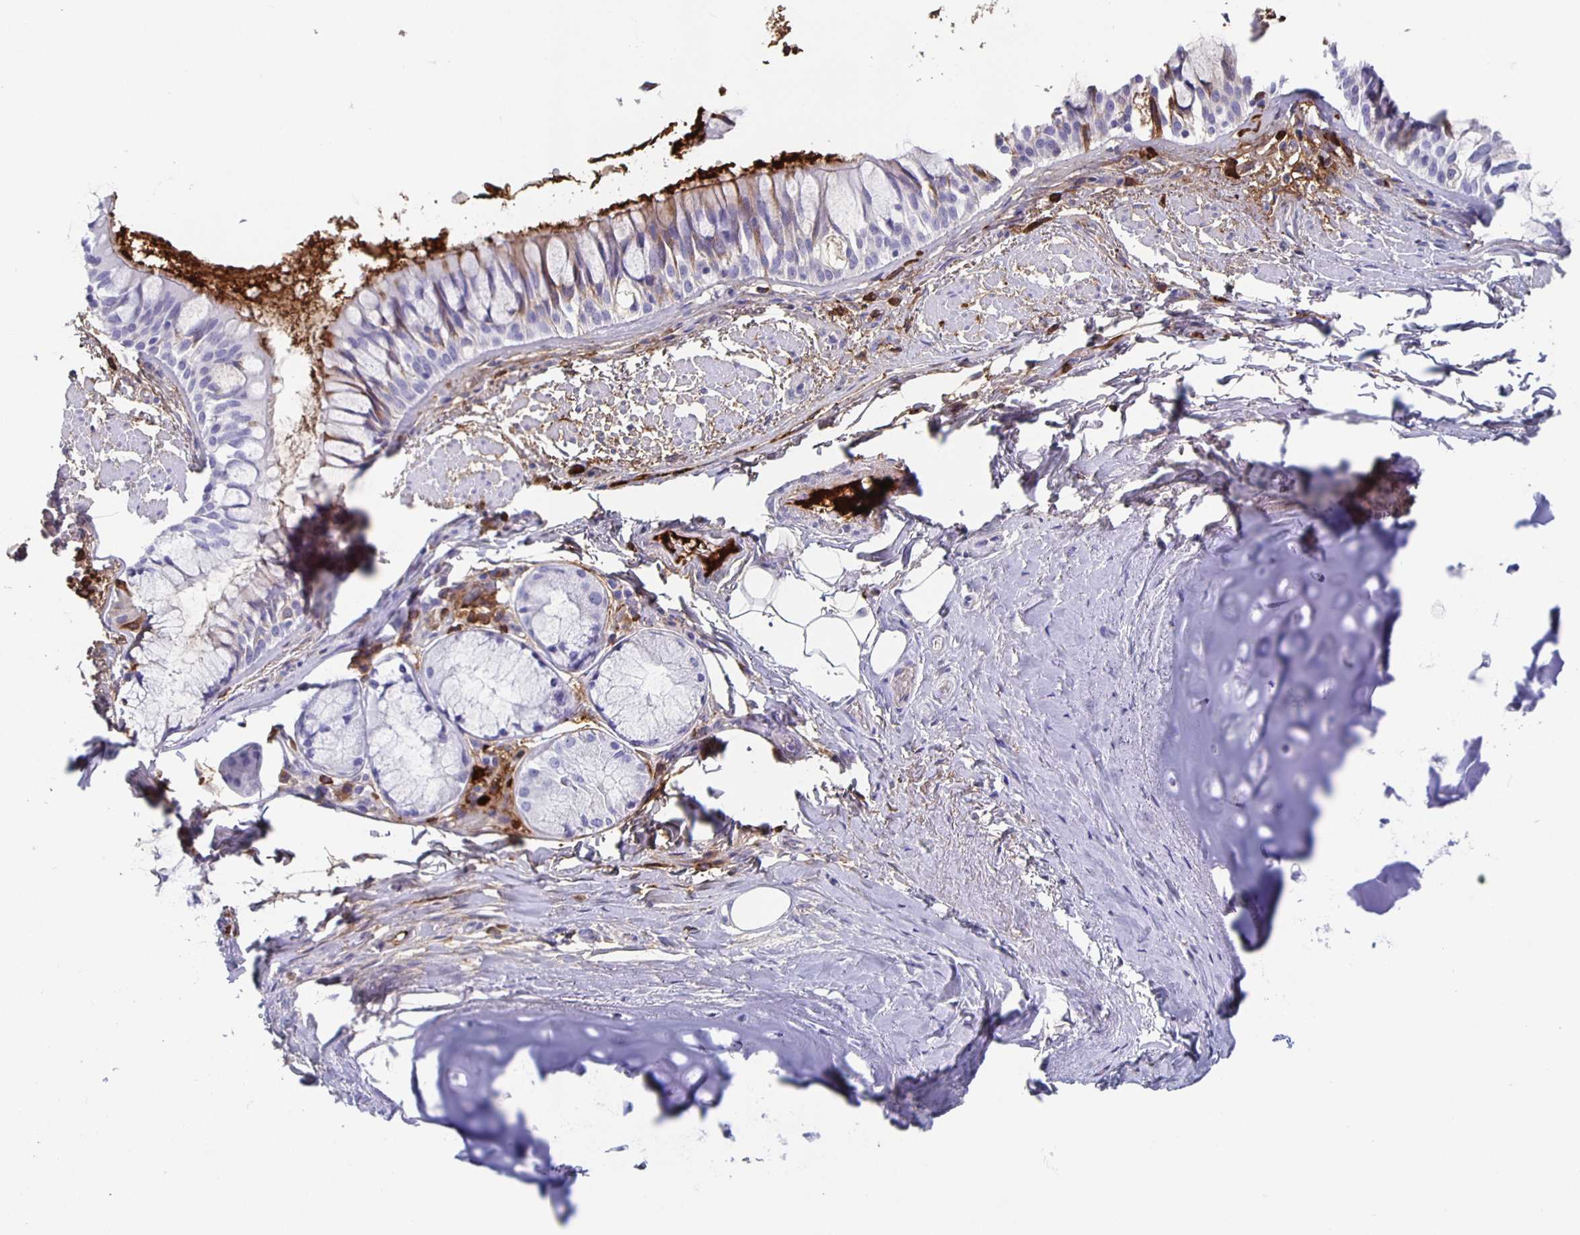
{"staining": {"intensity": "negative", "quantity": "none", "location": "none"}, "tissue": "adipose tissue", "cell_type": "Adipocytes", "image_type": "normal", "snomed": [{"axis": "morphology", "description": "Normal tissue, NOS"}, {"axis": "topography", "description": "Cartilage tissue"}, {"axis": "topography", "description": "Bronchus"}], "caption": "Immunohistochemistry (IHC) photomicrograph of benign adipose tissue stained for a protein (brown), which reveals no expression in adipocytes. The staining was performed using DAB to visualize the protein expression in brown, while the nuclei were stained in blue with hematoxylin (Magnification: 20x).", "gene": "FGA", "patient": {"sex": "male", "age": 64}}